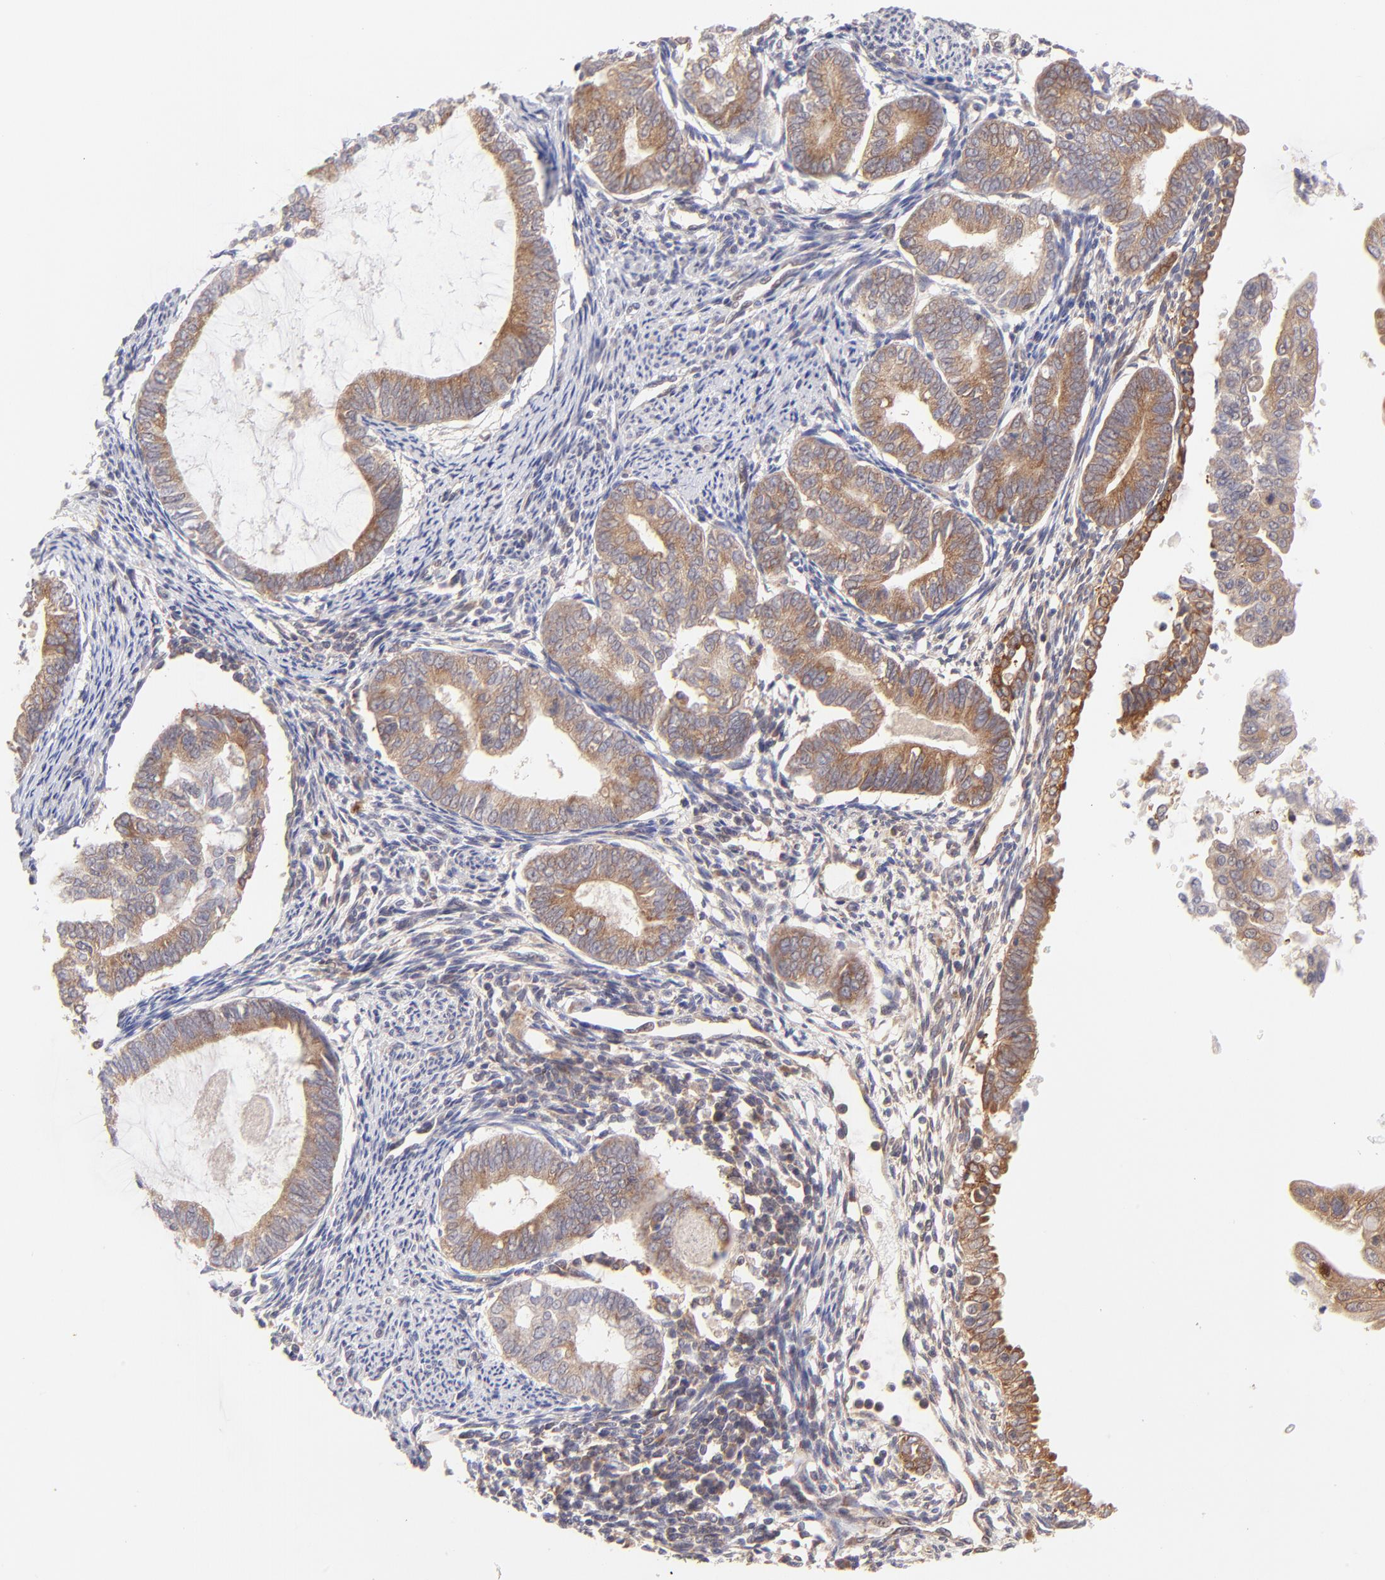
{"staining": {"intensity": "moderate", "quantity": ">75%", "location": "cytoplasmic/membranous"}, "tissue": "endometrial cancer", "cell_type": "Tumor cells", "image_type": "cancer", "snomed": [{"axis": "morphology", "description": "Adenocarcinoma, NOS"}, {"axis": "topography", "description": "Endometrium"}], "caption": "IHC (DAB (3,3'-diaminobenzidine)) staining of endometrial adenocarcinoma exhibits moderate cytoplasmic/membranous protein staining in approximately >75% of tumor cells.", "gene": "TNRC6B", "patient": {"sex": "female", "age": 63}}